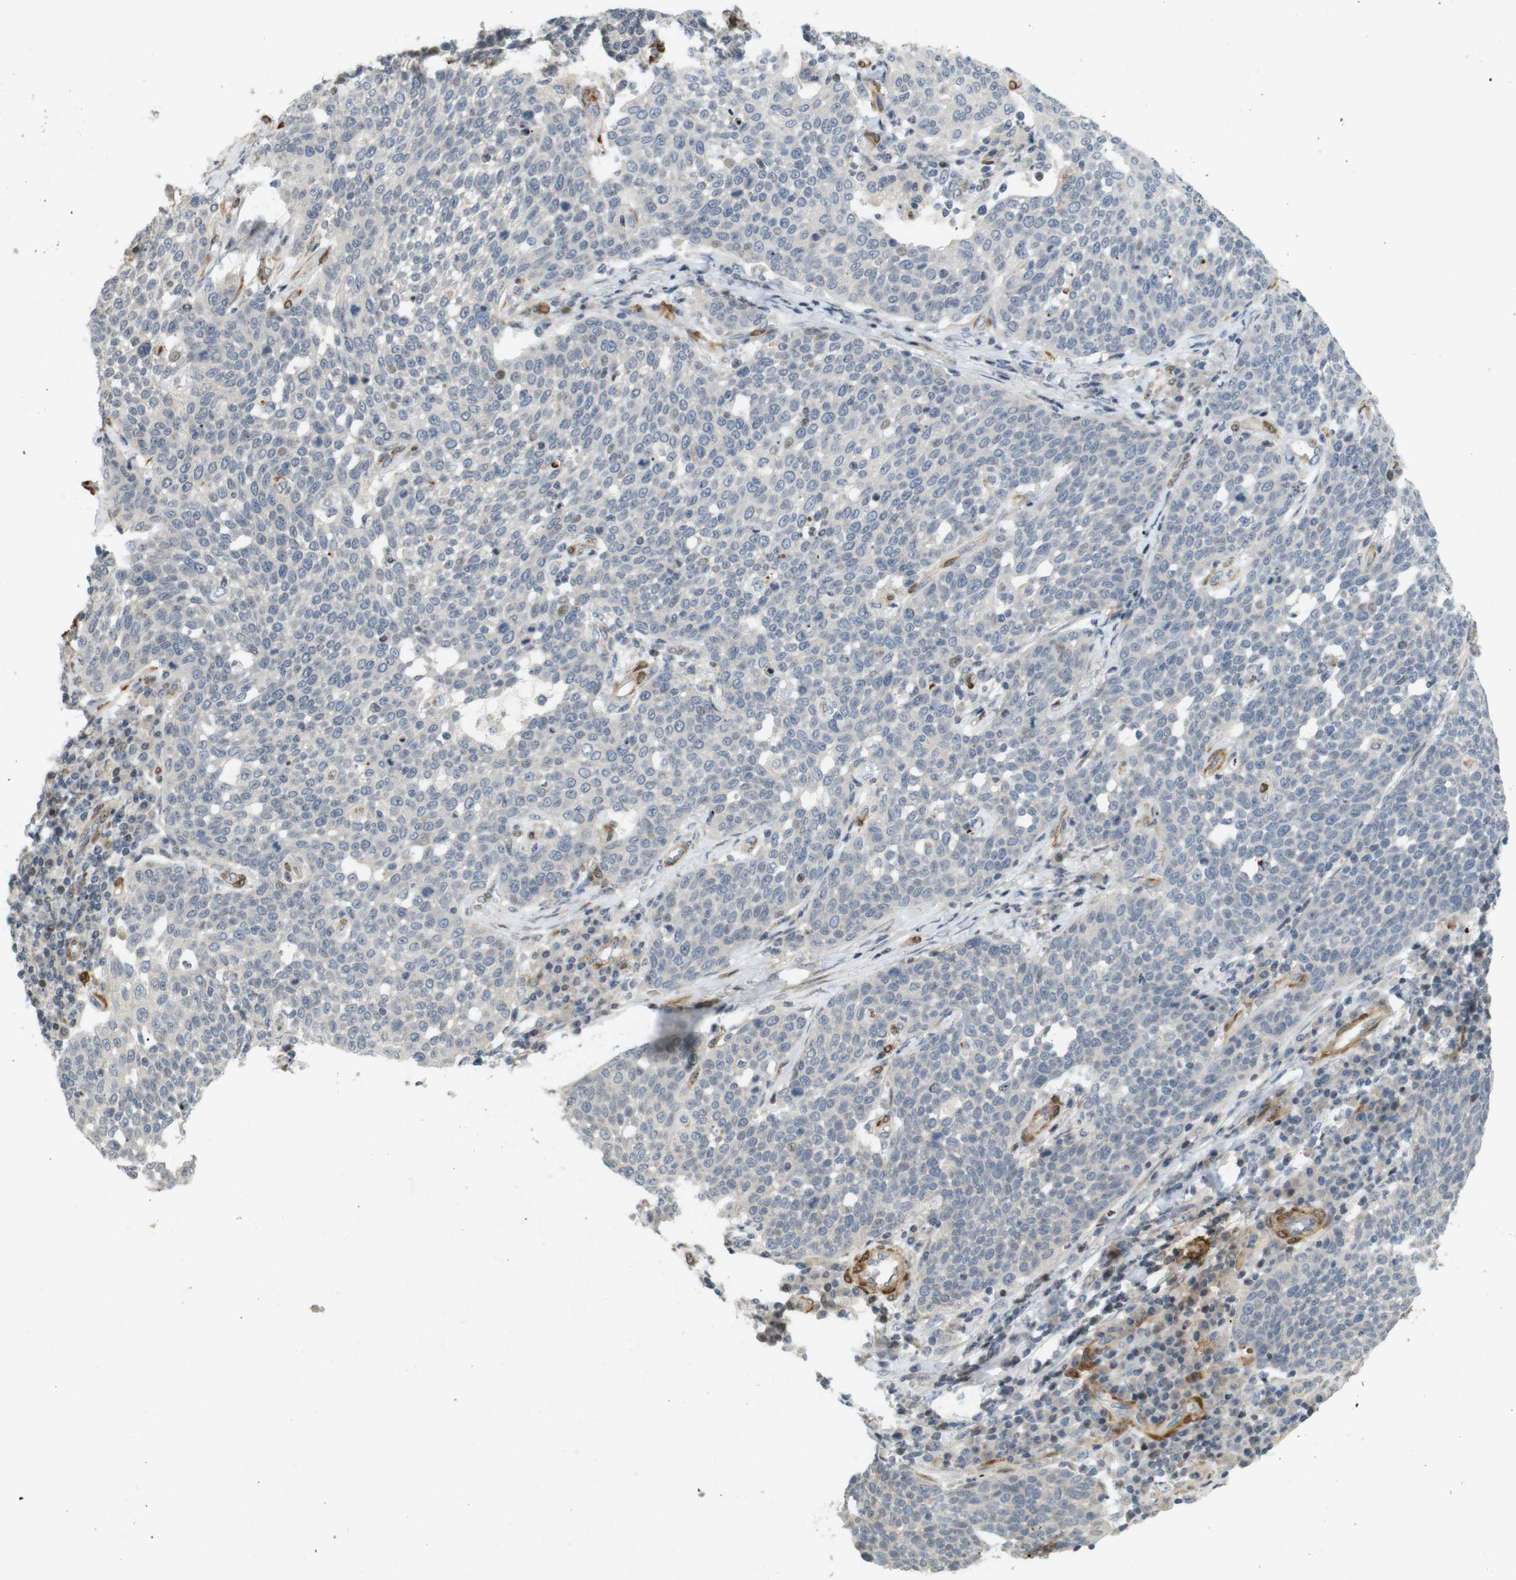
{"staining": {"intensity": "negative", "quantity": "none", "location": "none"}, "tissue": "cervical cancer", "cell_type": "Tumor cells", "image_type": "cancer", "snomed": [{"axis": "morphology", "description": "Squamous cell carcinoma, NOS"}, {"axis": "topography", "description": "Cervix"}], "caption": "Immunohistochemistry histopathology image of squamous cell carcinoma (cervical) stained for a protein (brown), which exhibits no staining in tumor cells.", "gene": "PPP1R14A", "patient": {"sex": "female", "age": 34}}